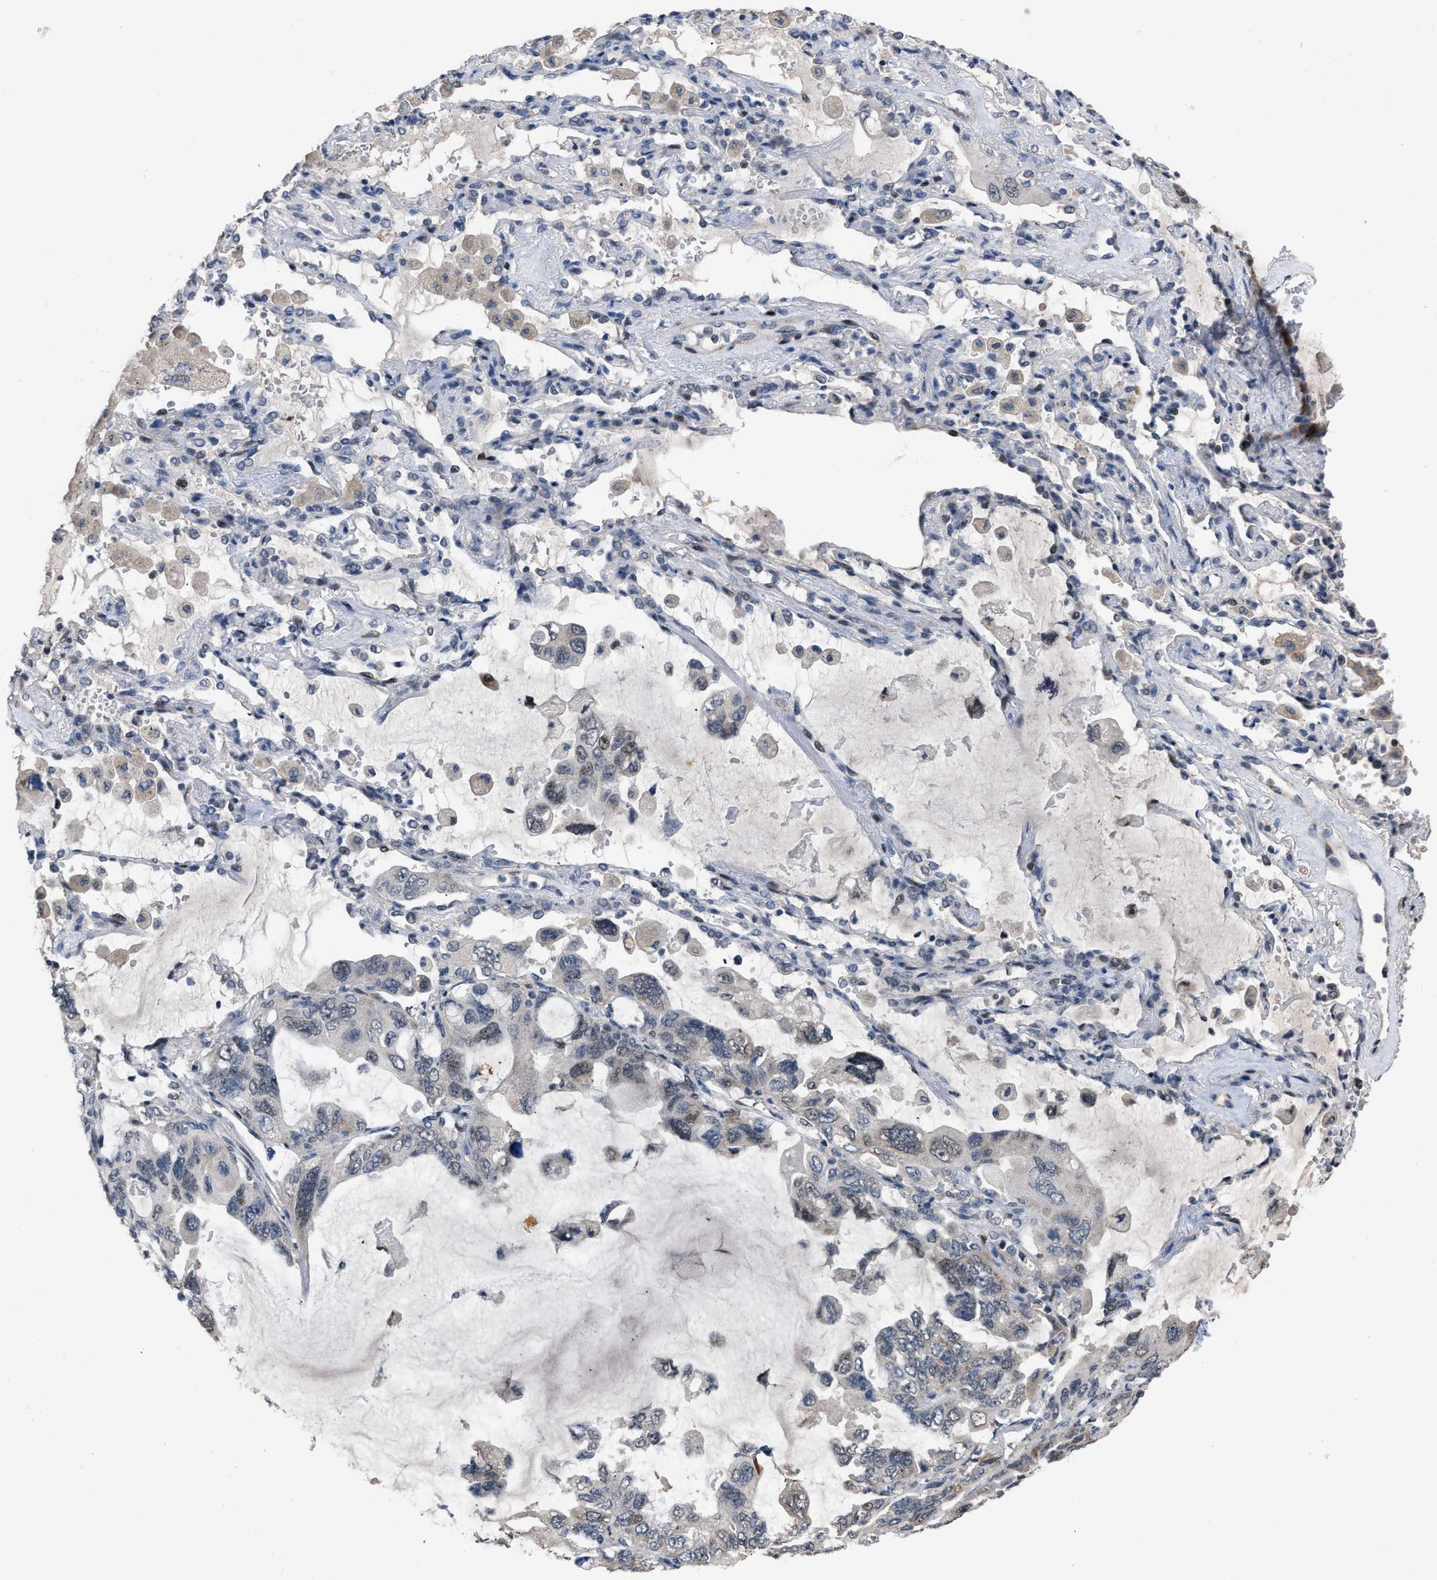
{"staining": {"intensity": "negative", "quantity": "none", "location": "none"}, "tissue": "lung cancer", "cell_type": "Tumor cells", "image_type": "cancer", "snomed": [{"axis": "morphology", "description": "Squamous cell carcinoma, NOS"}, {"axis": "topography", "description": "Lung"}], "caption": "An immunohistochemistry image of lung cancer (squamous cell carcinoma) is shown. There is no staining in tumor cells of lung cancer (squamous cell carcinoma). Nuclei are stained in blue.", "gene": "SETDB1", "patient": {"sex": "female", "age": 73}}